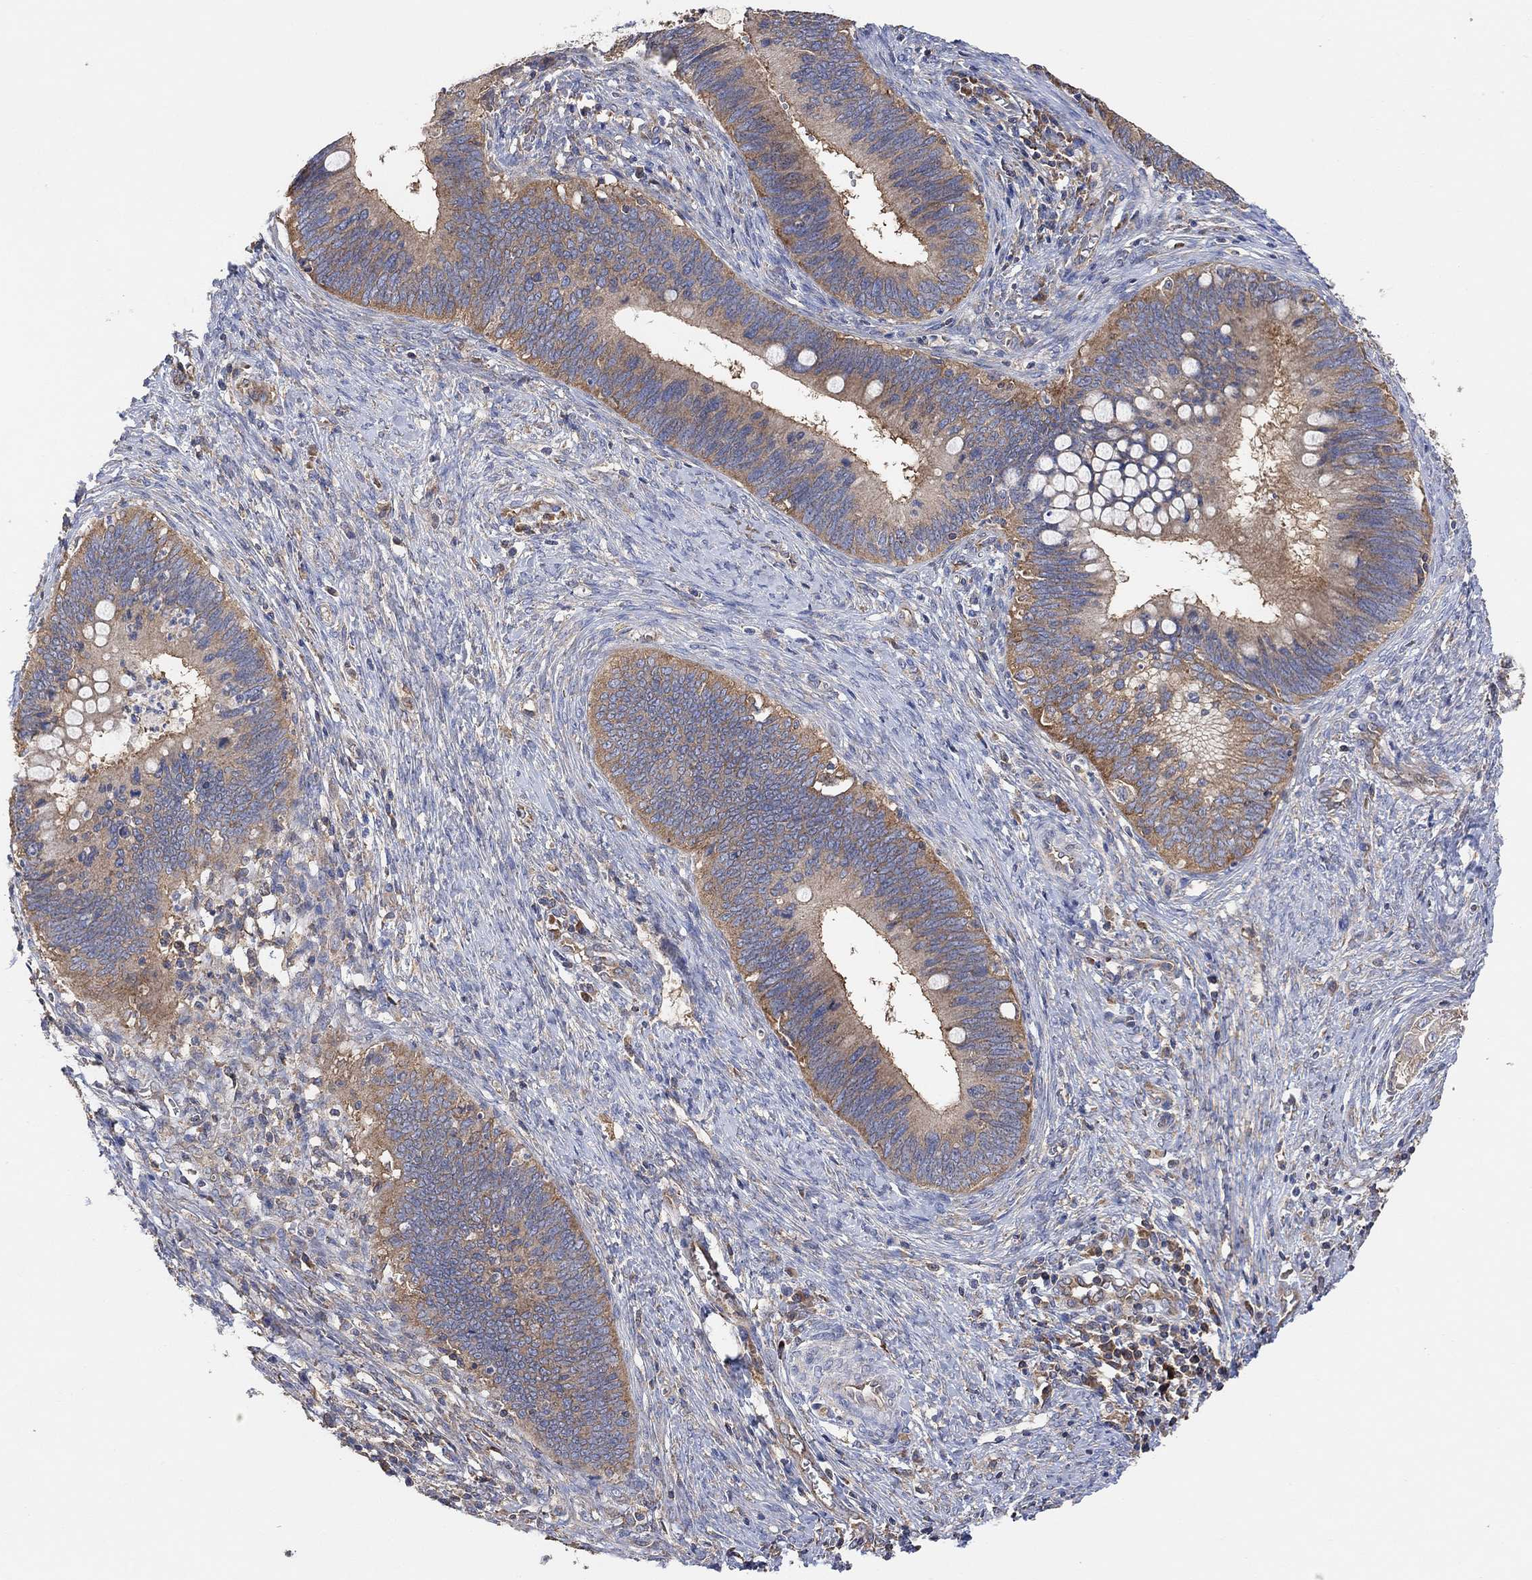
{"staining": {"intensity": "moderate", "quantity": "<25%", "location": "cytoplasmic/membranous"}, "tissue": "cervical cancer", "cell_type": "Tumor cells", "image_type": "cancer", "snomed": [{"axis": "morphology", "description": "Adenocarcinoma, NOS"}, {"axis": "topography", "description": "Cervix"}], "caption": "A low amount of moderate cytoplasmic/membranous expression is identified in approximately <25% of tumor cells in cervical cancer tissue.", "gene": "BLOC1S3", "patient": {"sex": "female", "age": 42}}